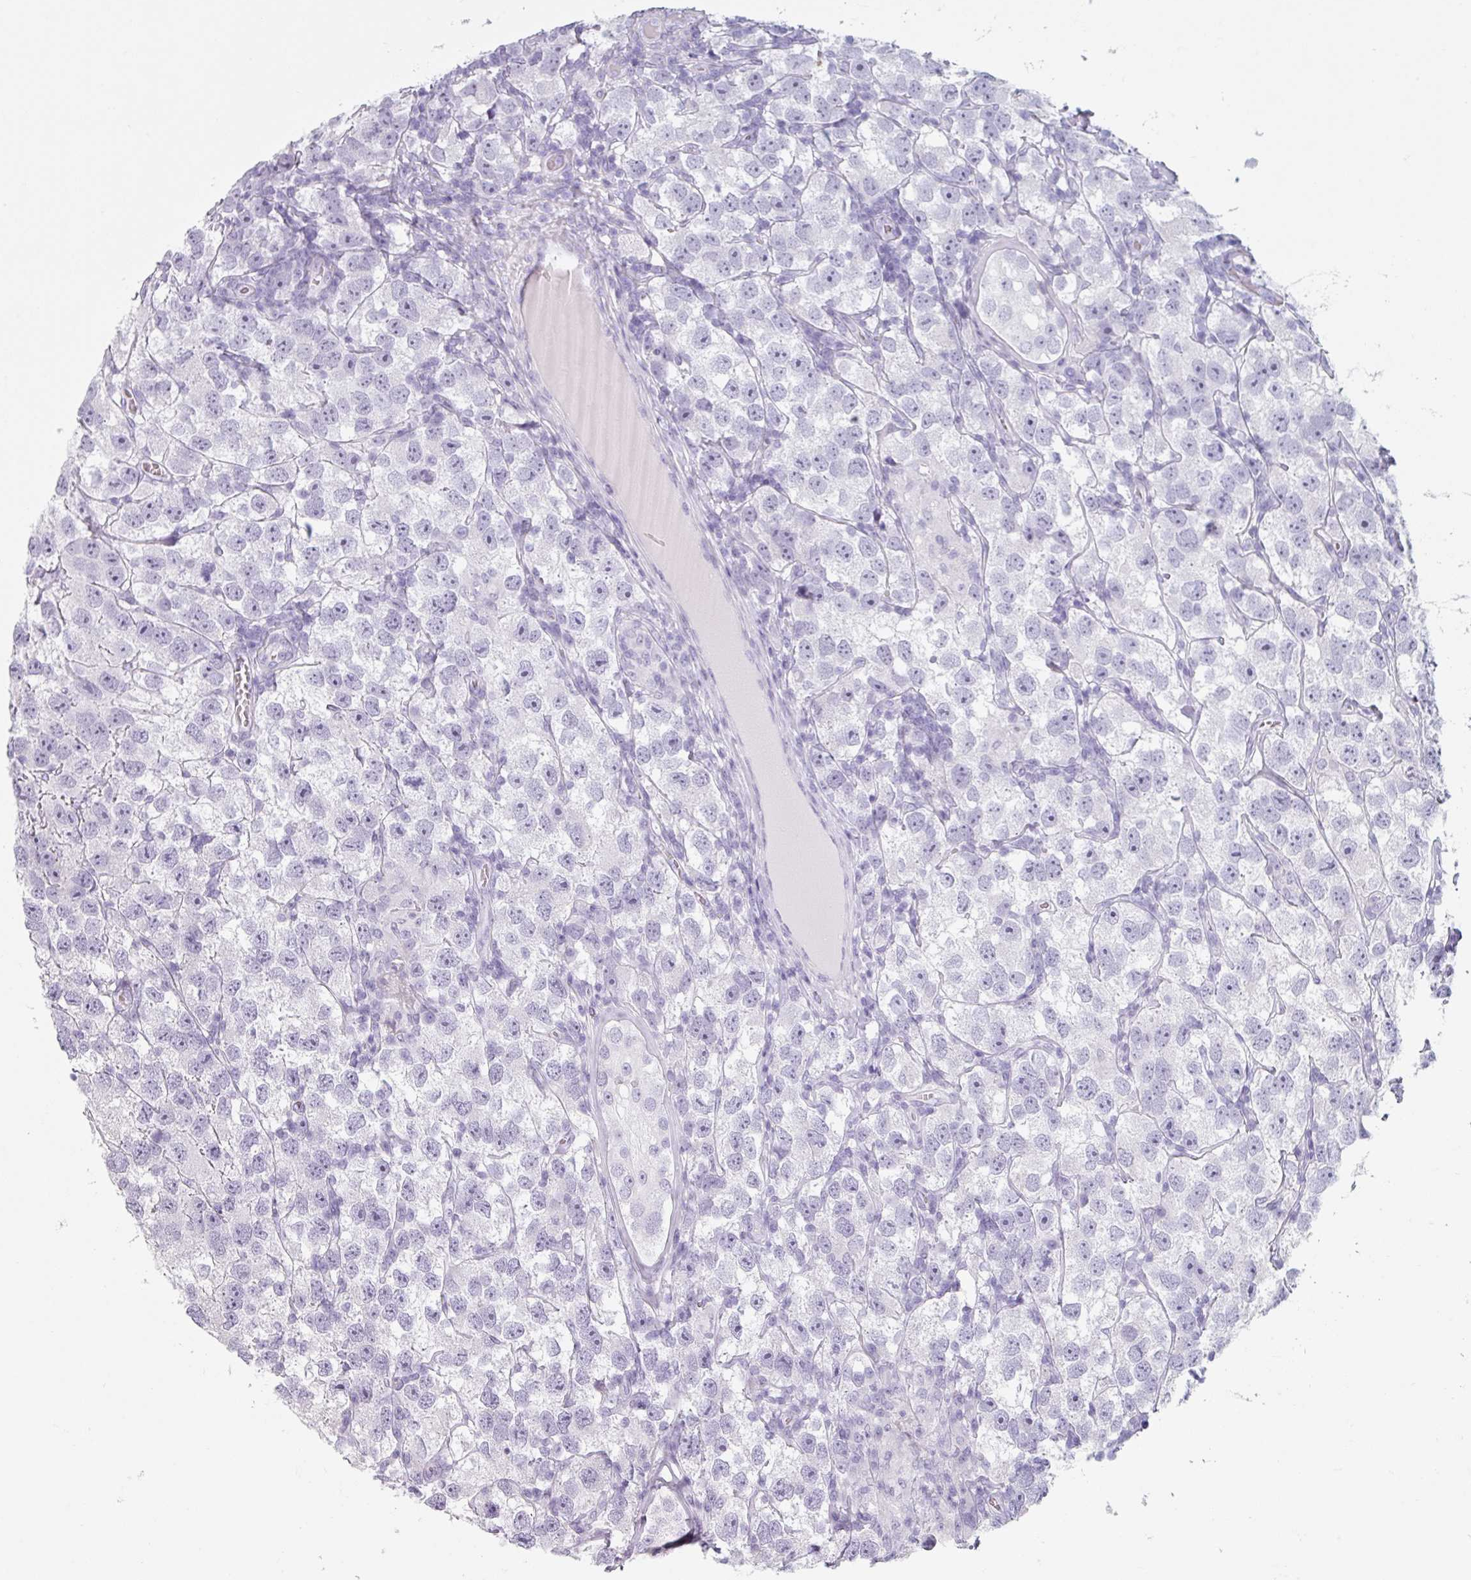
{"staining": {"intensity": "negative", "quantity": "none", "location": "none"}, "tissue": "testis cancer", "cell_type": "Tumor cells", "image_type": "cancer", "snomed": [{"axis": "morphology", "description": "Seminoma, NOS"}, {"axis": "topography", "description": "Testis"}], "caption": "Immunohistochemistry (IHC) of testis cancer (seminoma) displays no staining in tumor cells.", "gene": "SFTPA1", "patient": {"sex": "male", "age": 26}}